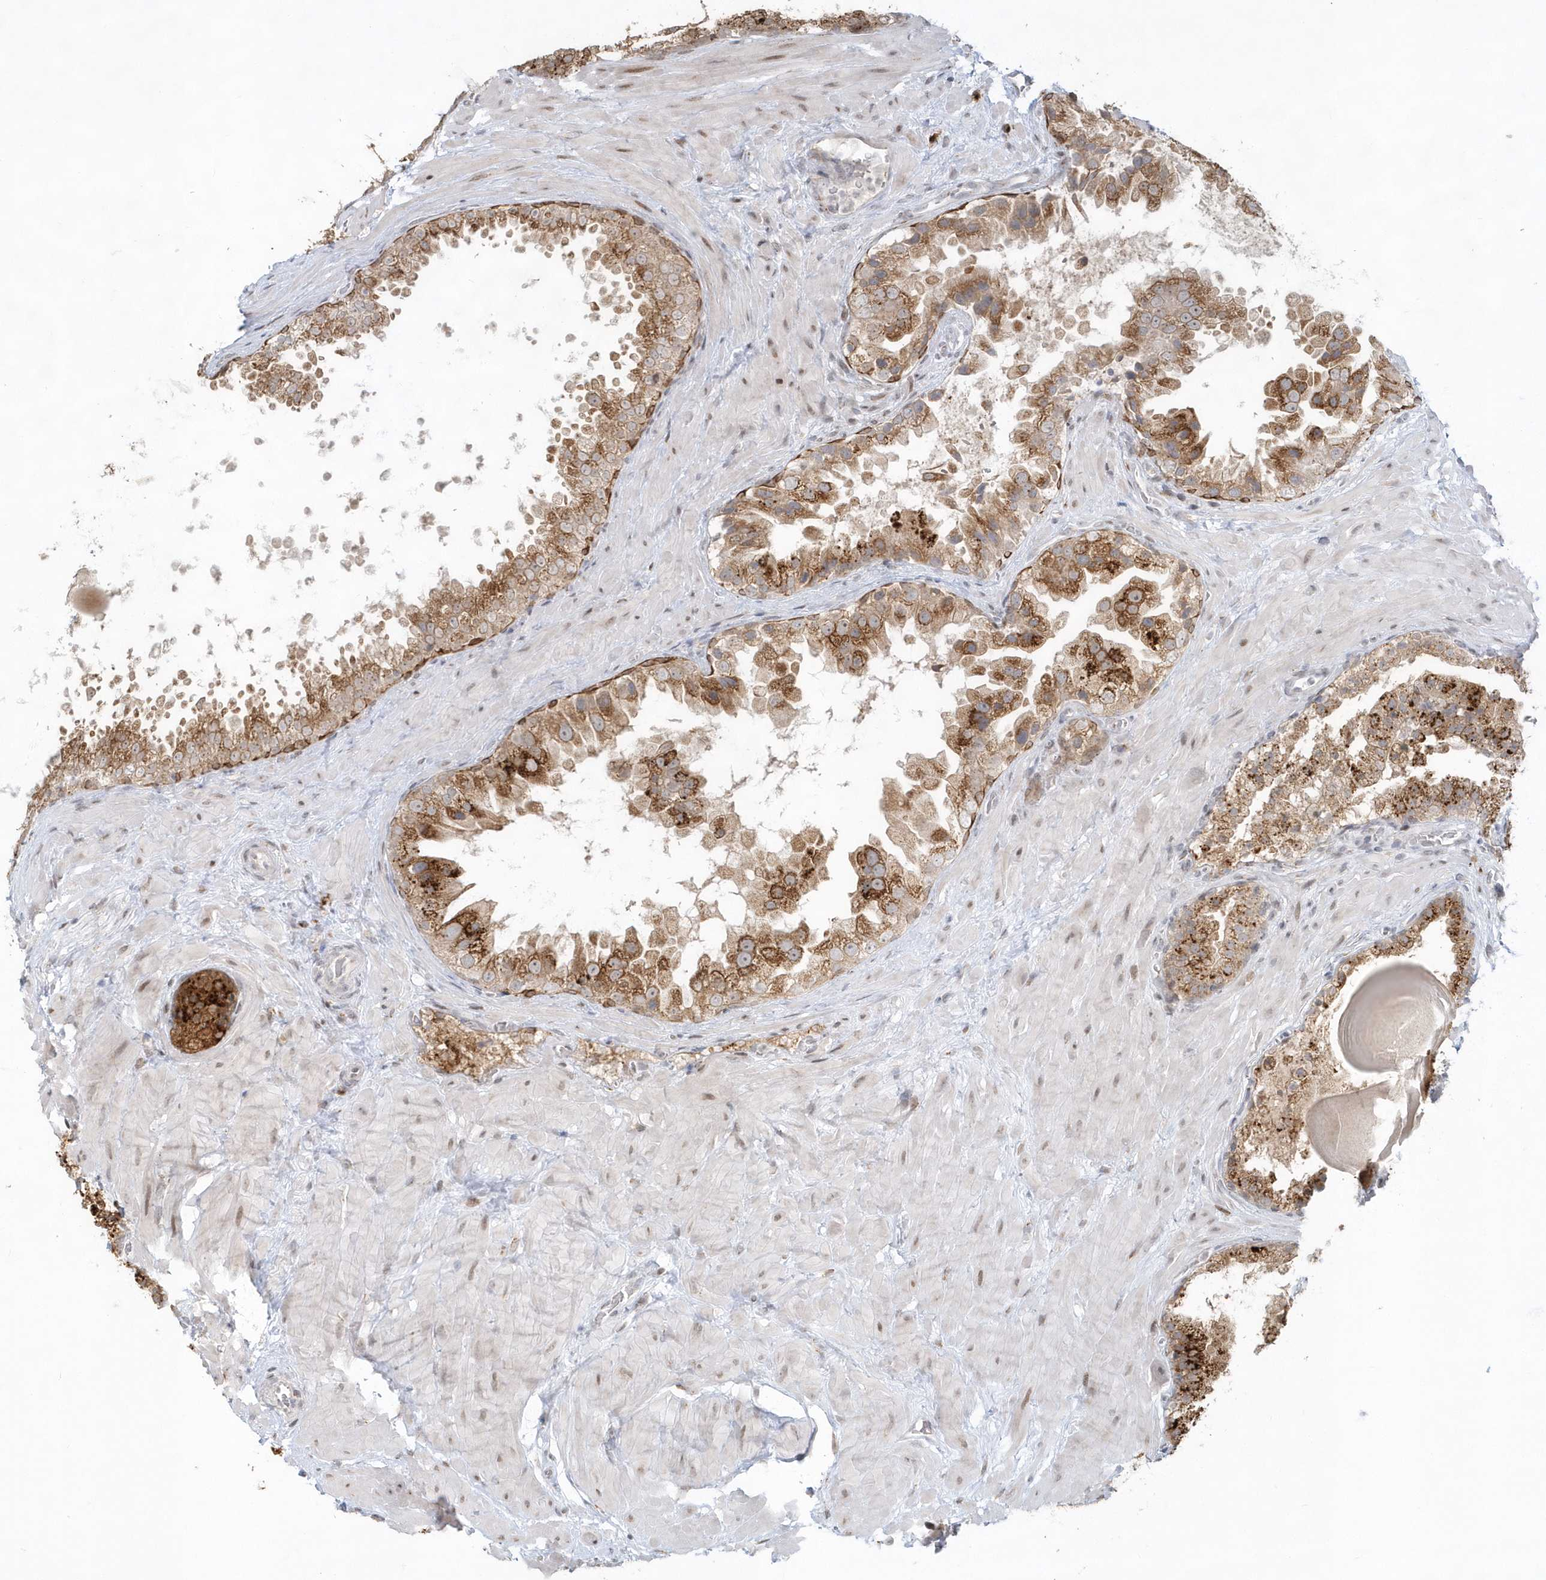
{"staining": {"intensity": "moderate", "quantity": ">75%", "location": "cytoplasmic/membranous"}, "tissue": "prostate cancer", "cell_type": "Tumor cells", "image_type": "cancer", "snomed": [{"axis": "morphology", "description": "Adenocarcinoma, High grade"}, {"axis": "topography", "description": "Prostate"}], "caption": "Adenocarcinoma (high-grade) (prostate) was stained to show a protein in brown. There is medium levels of moderate cytoplasmic/membranous expression in about >75% of tumor cells.", "gene": "DHFR", "patient": {"sex": "male", "age": 64}}